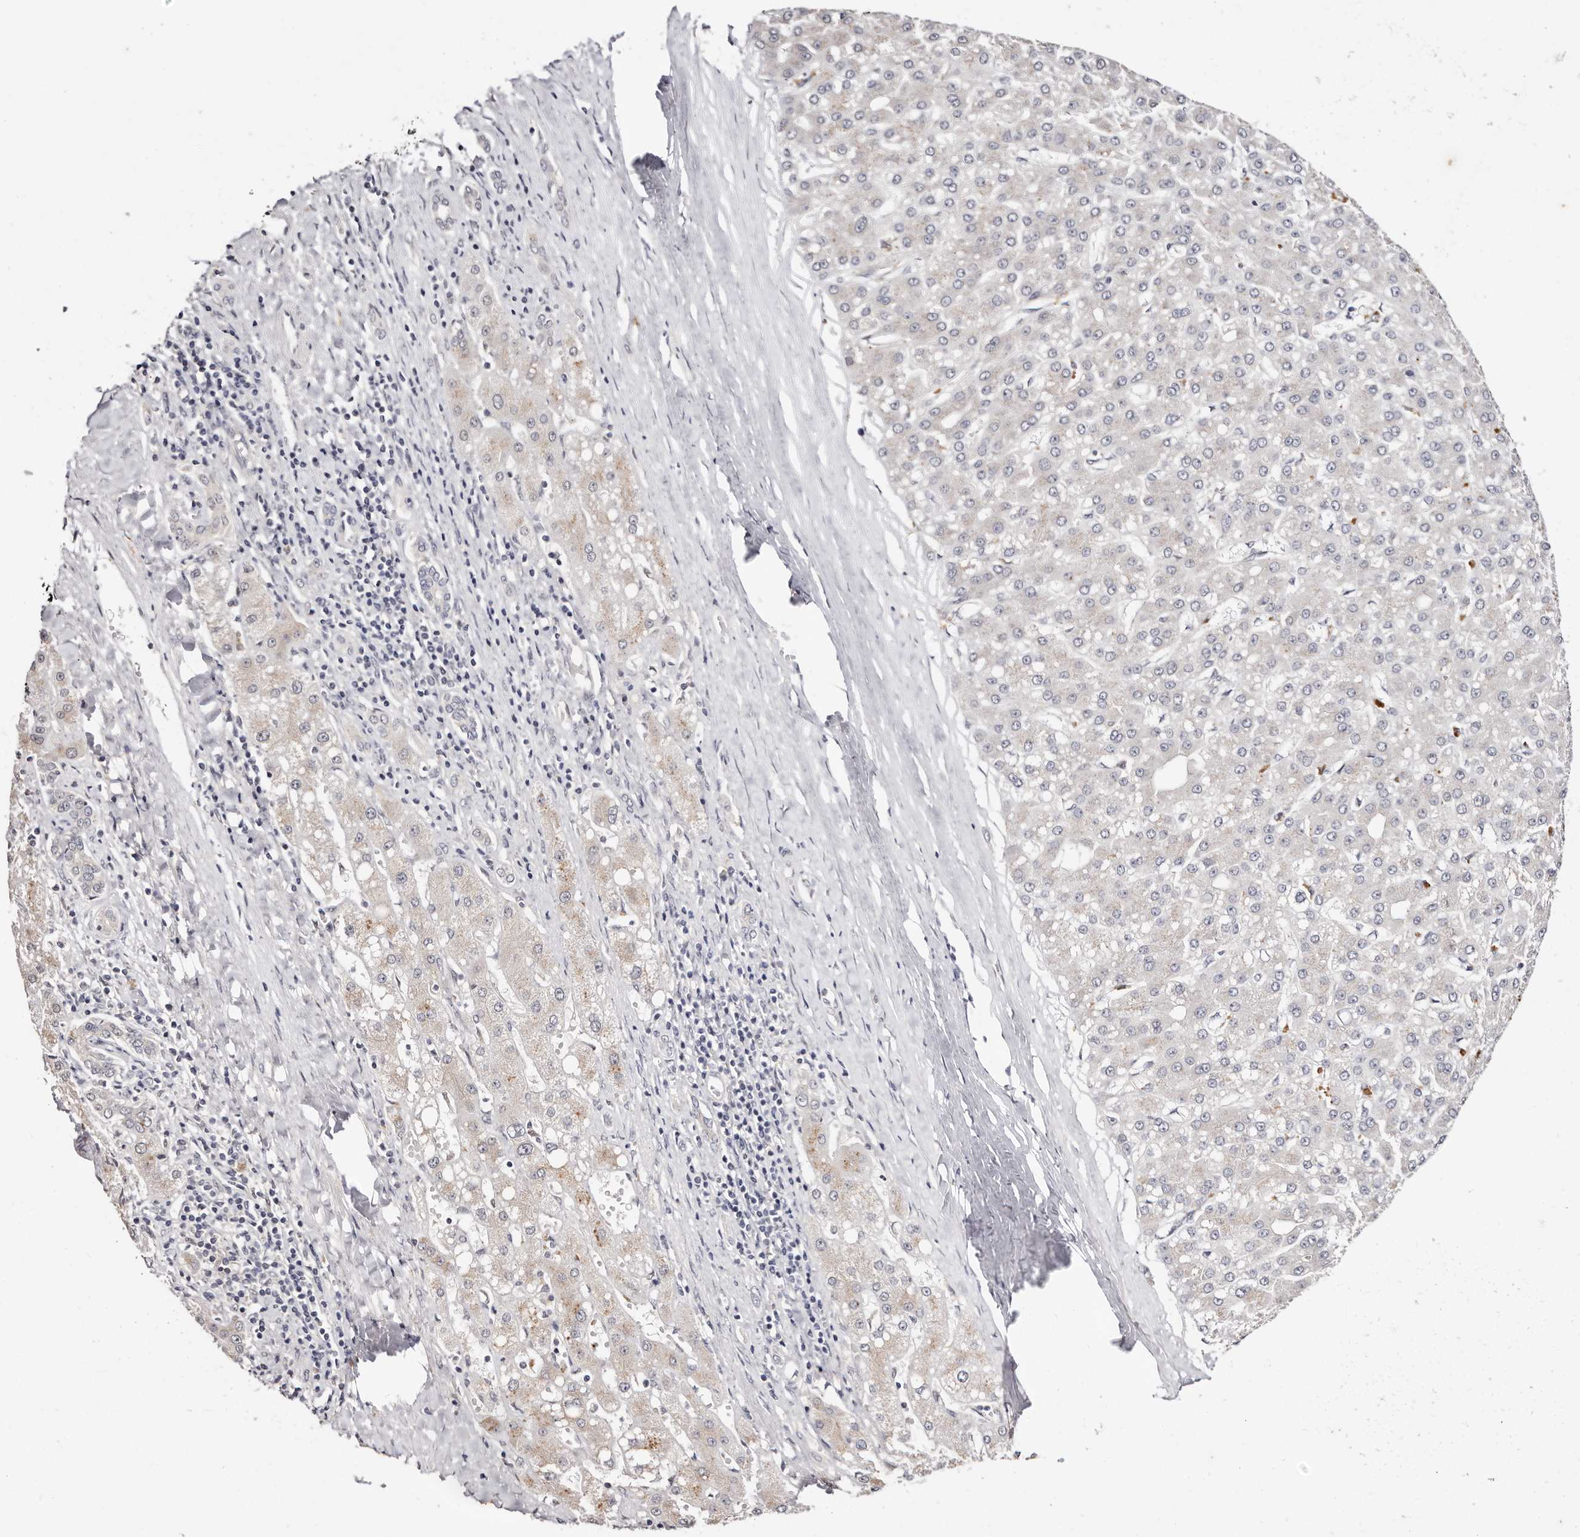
{"staining": {"intensity": "negative", "quantity": "none", "location": "none"}, "tissue": "liver cancer", "cell_type": "Tumor cells", "image_type": "cancer", "snomed": [{"axis": "morphology", "description": "Carcinoma, Hepatocellular, NOS"}, {"axis": "topography", "description": "Liver"}], "caption": "DAB (3,3'-diaminobenzidine) immunohistochemical staining of liver hepatocellular carcinoma displays no significant expression in tumor cells. (DAB immunohistochemistry visualized using brightfield microscopy, high magnification).", "gene": "TYW3", "patient": {"sex": "male", "age": 67}}